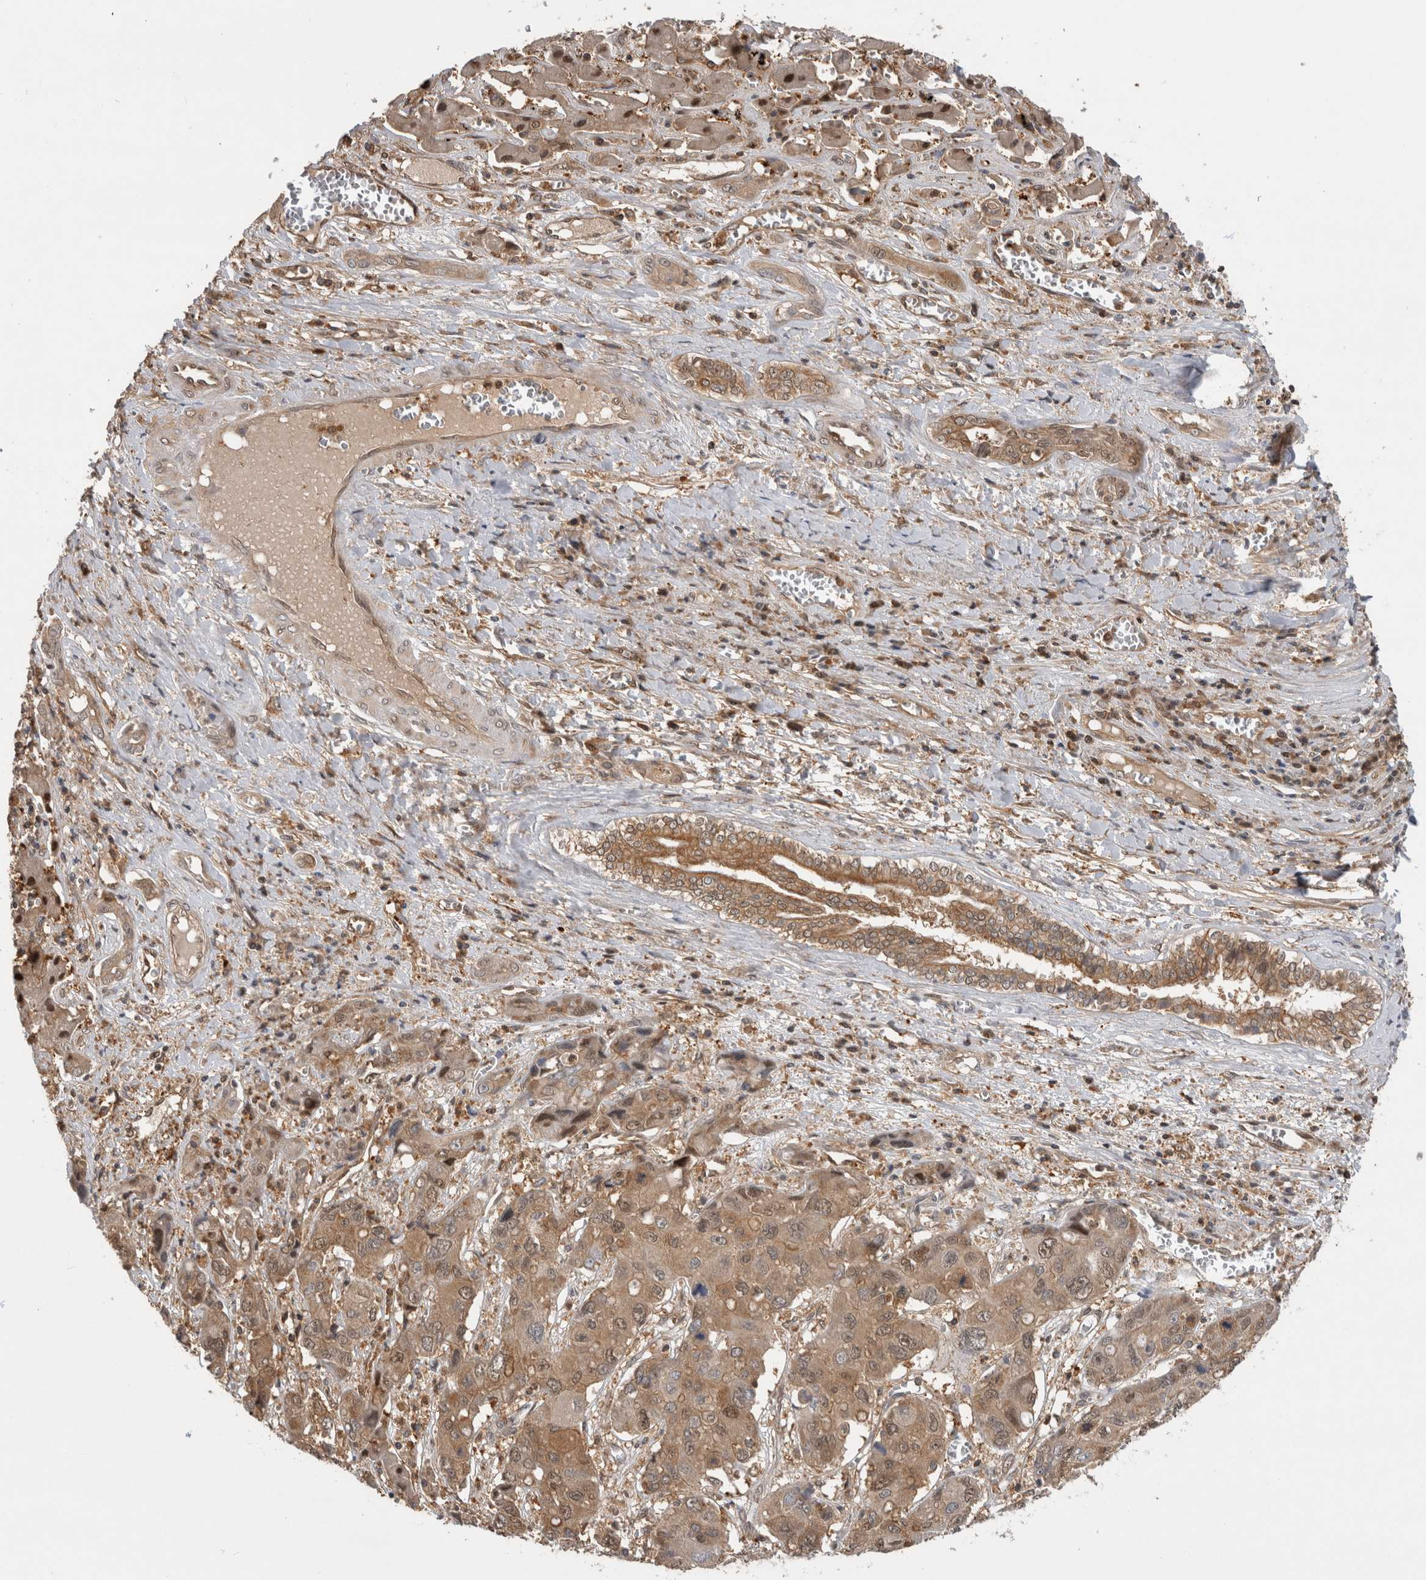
{"staining": {"intensity": "weak", "quantity": ">75%", "location": "cytoplasmic/membranous,nuclear"}, "tissue": "liver cancer", "cell_type": "Tumor cells", "image_type": "cancer", "snomed": [{"axis": "morphology", "description": "Cholangiocarcinoma"}, {"axis": "topography", "description": "Liver"}], "caption": "Immunohistochemical staining of human cholangiocarcinoma (liver) exhibits weak cytoplasmic/membranous and nuclear protein expression in approximately >75% of tumor cells.", "gene": "ASTN2", "patient": {"sex": "male", "age": 67}}